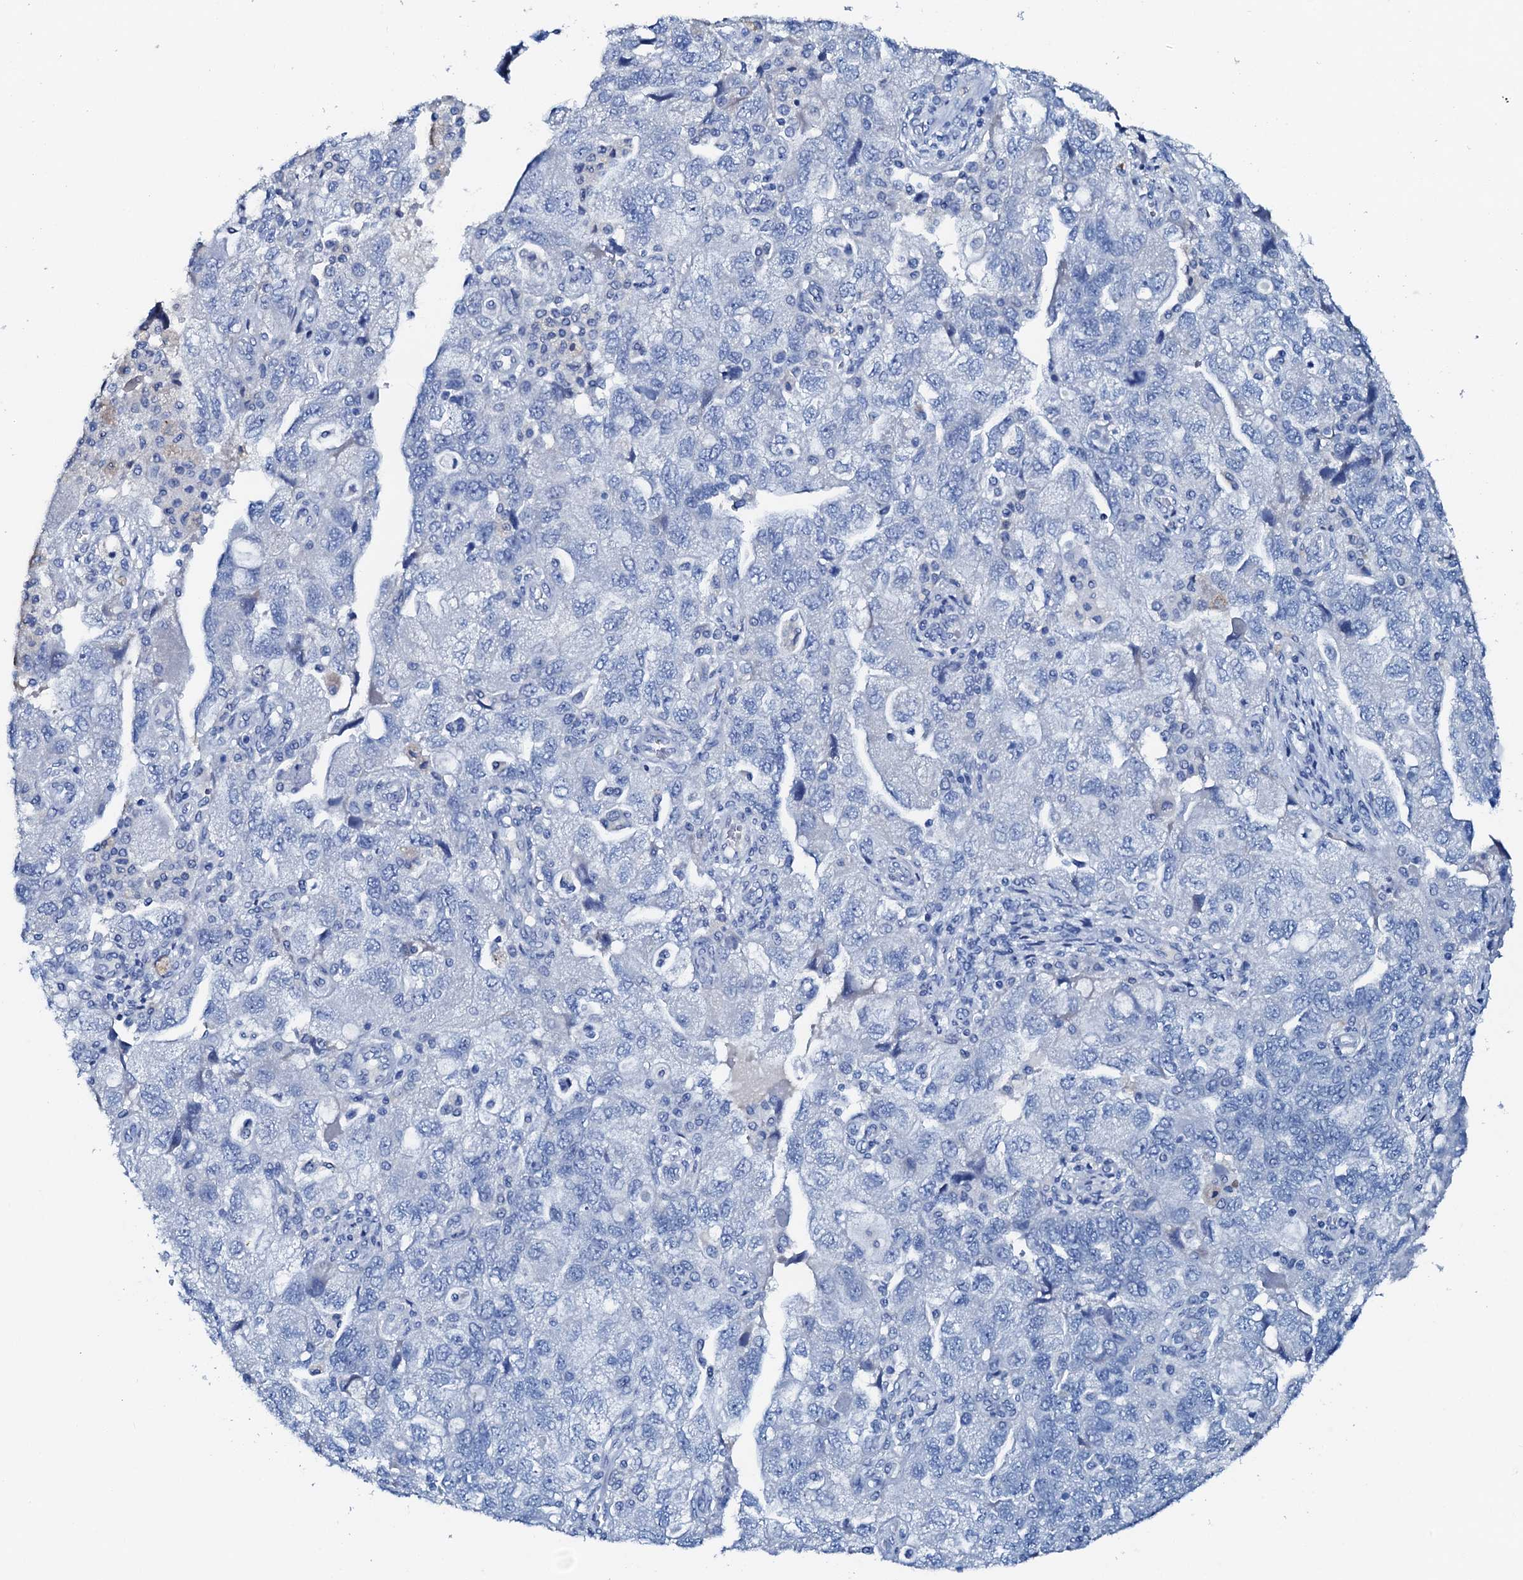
{"staining": {"intensity": "negative", "quantity": "none", "location": "none"}, "tissue": "ovarian cancer", "cell_type": "Tumor cells", "image_type": "cancer", "snomed": [{"axis": "morphology", "description": "Carcinoma, NOS"}, {"axis": "morphology", "description": "Cystadenocarcinoma, serous, NOS"}, {"axis": "topography", "description": "Ovary"}], "caption": "An image of ovarian cancer stained for a protein shows no brown staining in tumor cells. Brightfield microscopy of immunohistochemistry (IHC) stained with DAB (3,3'-diaminobenzidine) (brown) and hematoxylin (blue), captured at high magnification.", "gene": "AMER2", "patient": {"sex": "female", "age": 69}}